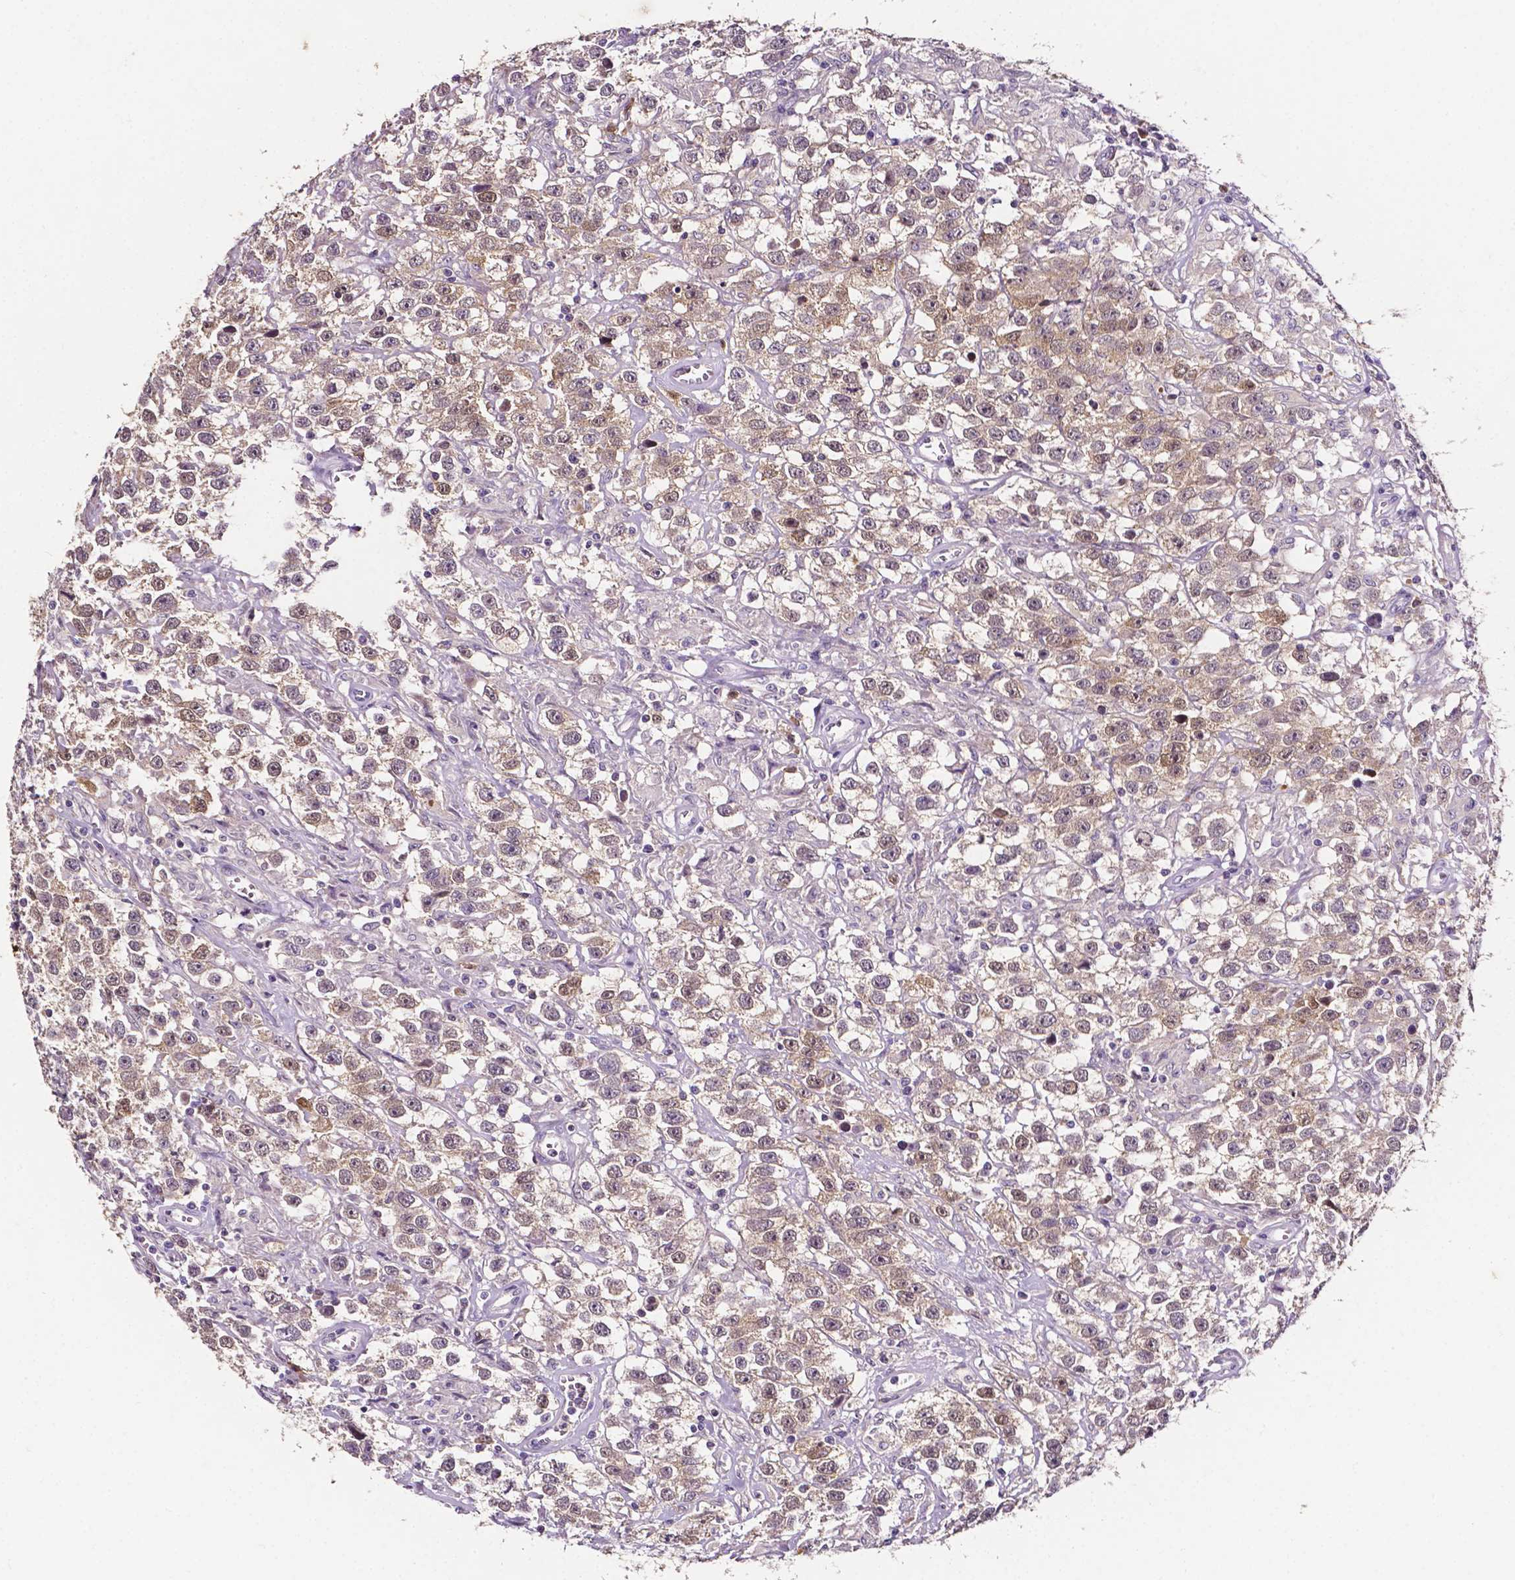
{"staining": {"intensity": "weak", "quantity": ">75%", "location": "cytoplasmic/membranous"}, "tissue": "testis cancer", "cell_type": "Tumor cells", "image_type": "cancer", "snomed": [{"axis": "morphology", "description": "Seminoma, NOS"}, {"axis": "topography", "description": "Testis"}], "caption": "Protein staining shows weak cytoplasmic/membranous staining in about >75% of tumor cells in testis cancer (seminoma). (DAB (3,3'-diaminobenzidine) = brown stain, brightfield microscopy at high magnification).", "gene": "PSAT1", "patient": {"sex": "male", "age": 43}}